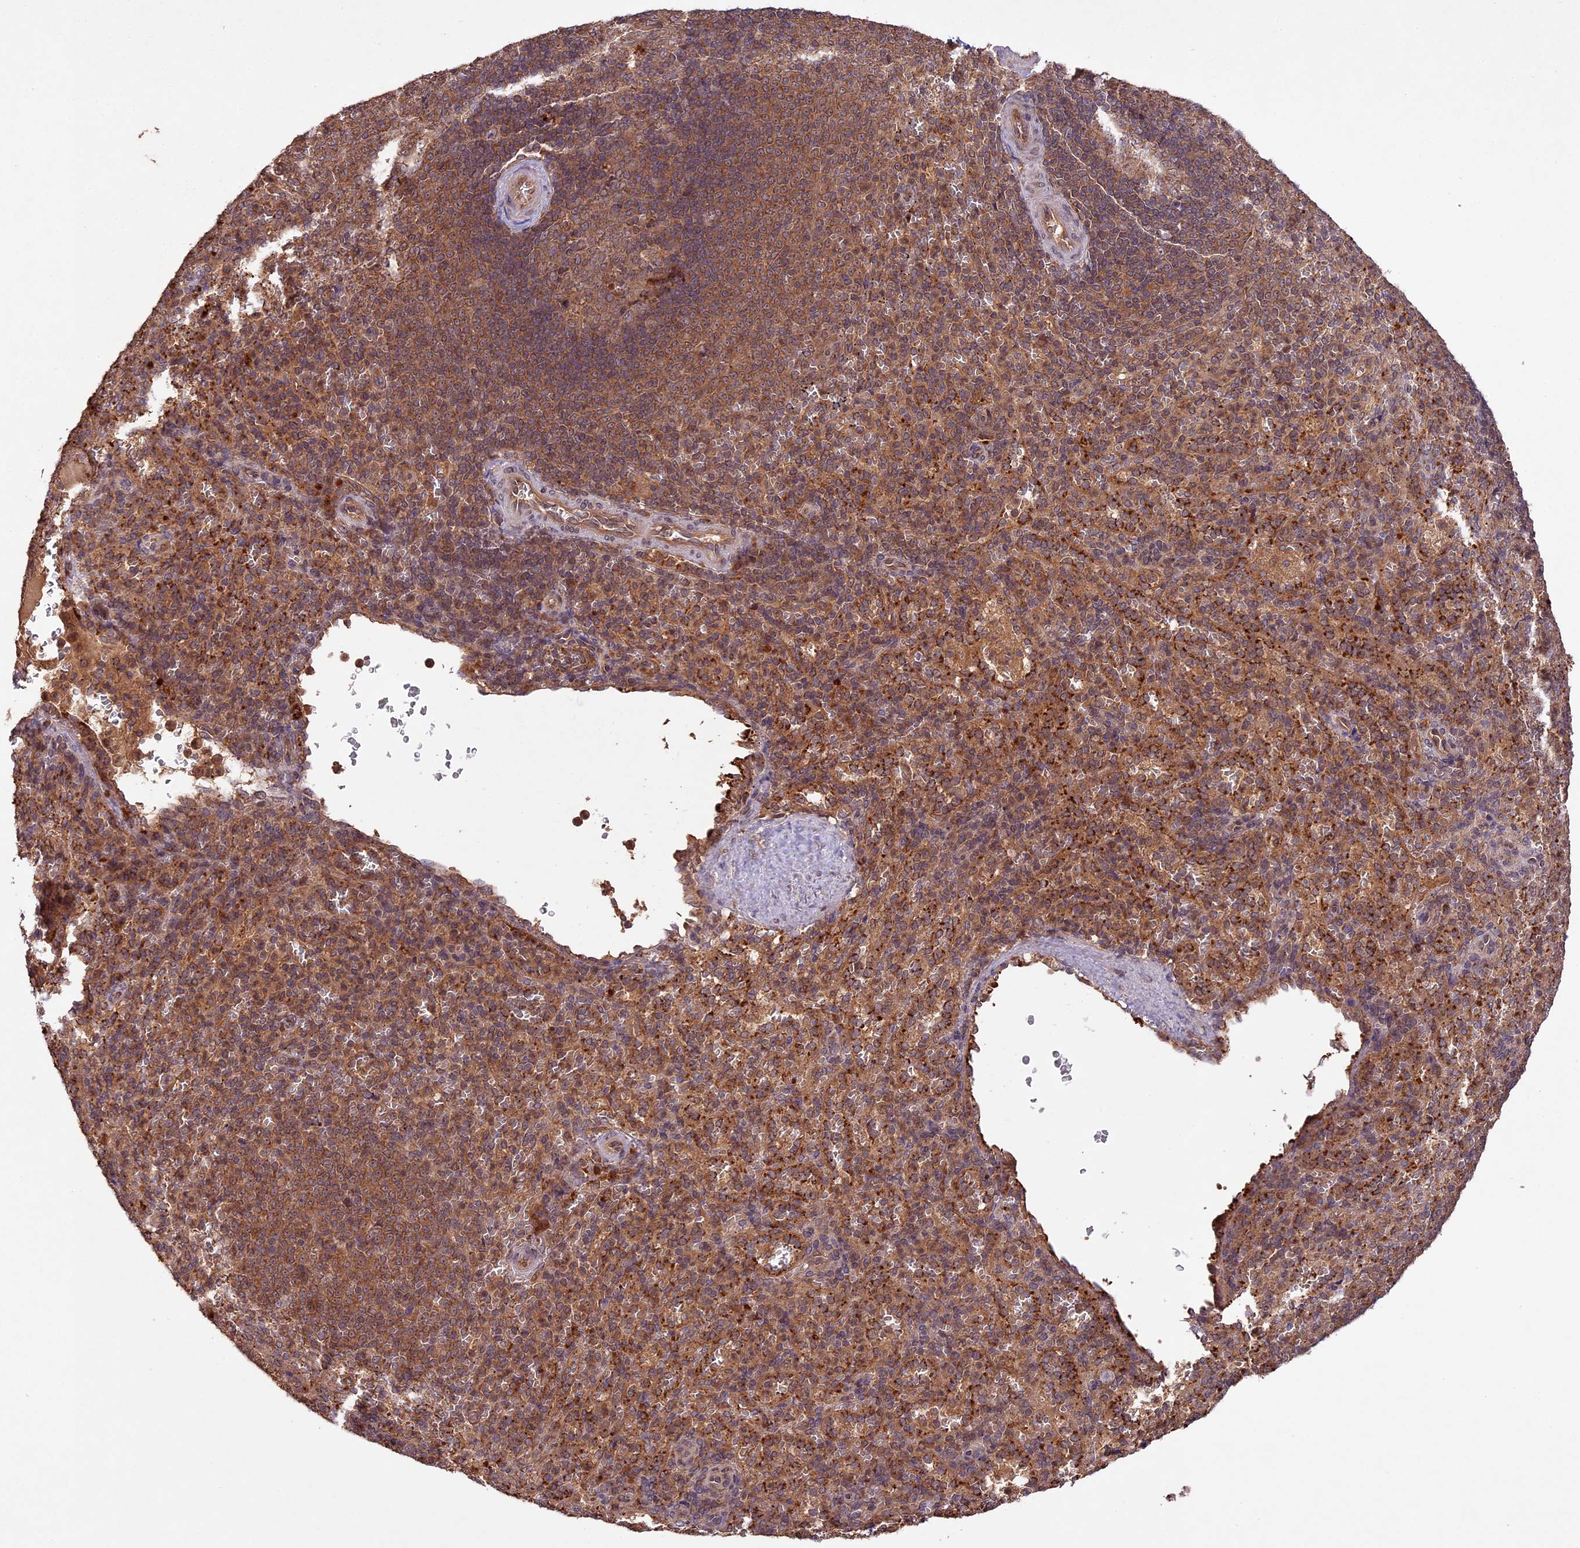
{"staining": {"intensity": "moderate", "quantity": ">75%", "location": "cytoplasmic/membranous"}, "tissue": "spleen", "cell_type": "Cells in red pulp", "image_type": "normal", "snomed": [{"axis": "morphology", "description": "Normal tissue, NOS"}, {"axis": "topography", "description": "Spleen"}], "caption": "Brown immunohistochemical staining in benign spleen shows moderate cytoplasmic/membranous positivity in approximately >75% of cells in red pulp. Using DAB (3,3'-diaminobenzidine) (brown) and hematoxylin (blue) stains, captured at high magnification using brightfield microscopy.", "gene": "CHAC1", "patient": {"sex": "female", "age": 21}}